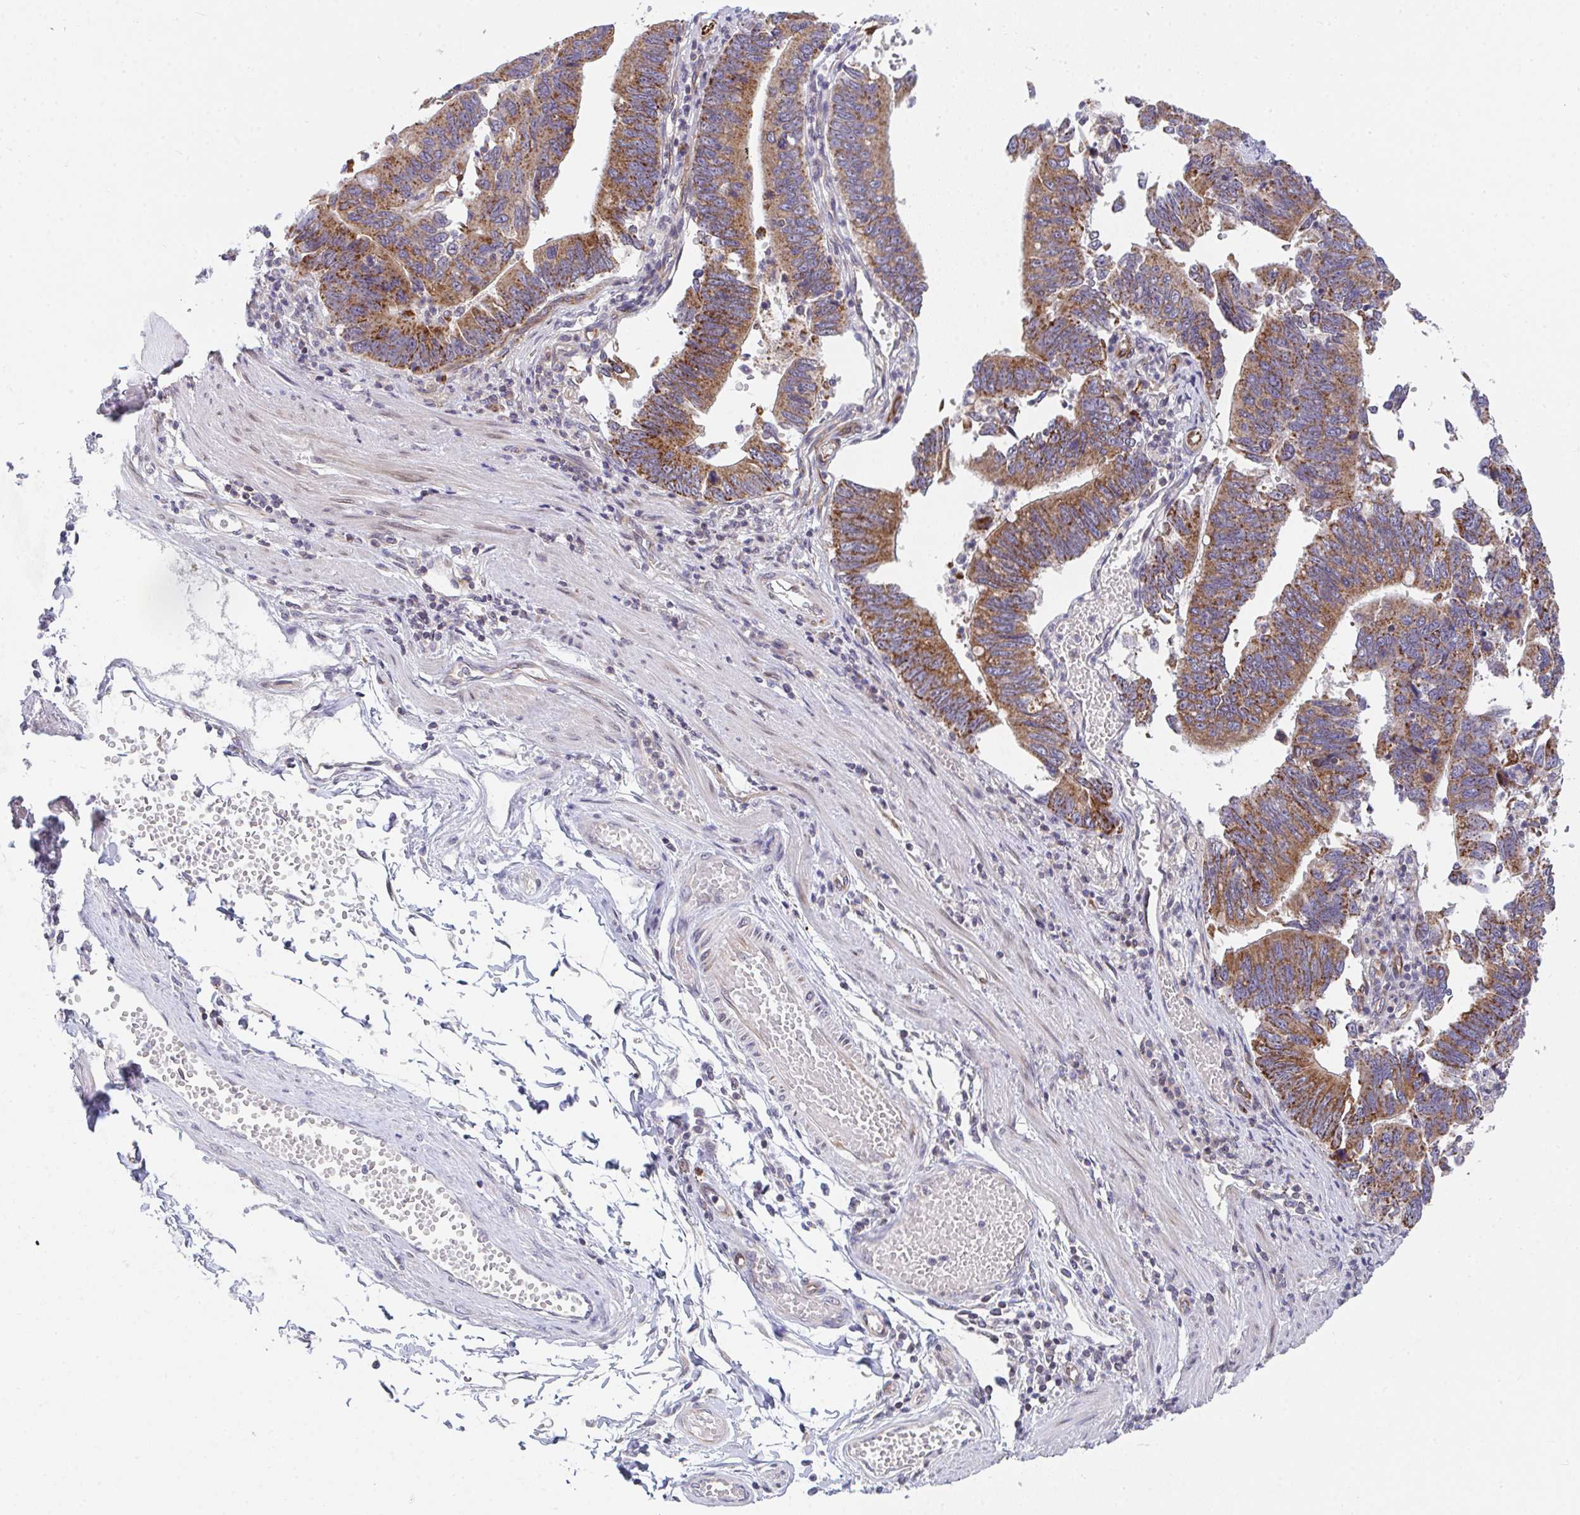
{"staining": {"intensity": "moderate", "quantity": ">75%", "location": "cytoplasmic/membranous"}, "tissue": "stomach cancer", "cell_type": "Tumor cells", "image_type": "cancer", "snomed": [{"axis": "morphology", "description": "Adenocarcinoma, NOS"}, {"axis": "topography", "description": "Stomach"}], "caption": "Immunohistochemical staining of human adenocarcinoma (stomach) displays medium levels of moderate cytoplasmic/membranous staining in approximately >75% of tumor cells.", "gene": "EIF1AD", "patient": {"sex": "male", "age": 59}}